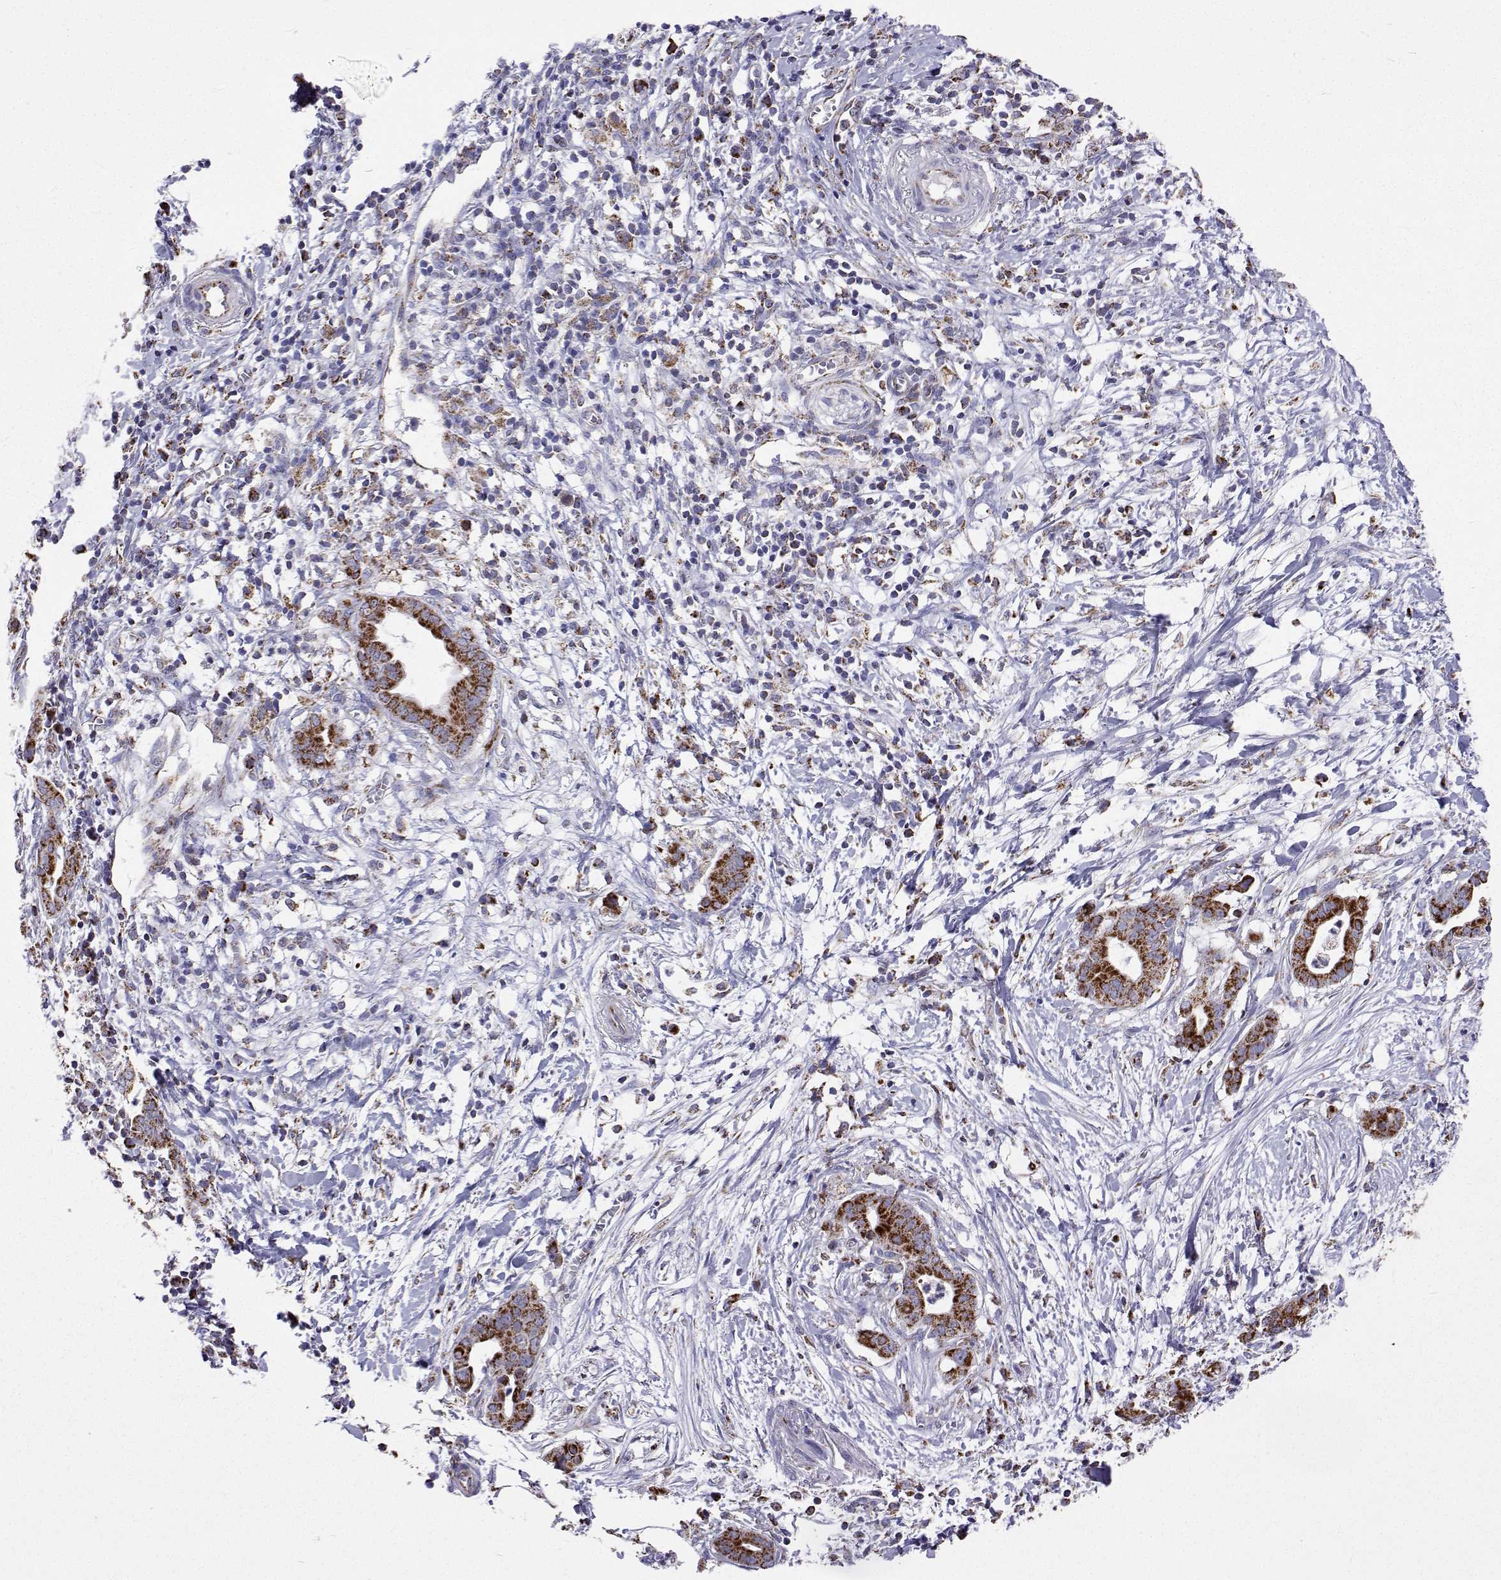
{"staining": {"intensity": "strong", "quantity": ">75%", "location": "cytoplasmic/membranous"}, "tissue": "pancreatic cancer", "cell_type": "Tumor cells", "image_type": "cancer", "snomed": [{"axis": "morphology", "description": "Adenocarcinoma, NOS"}, {"axis": "topography", "description": "Pancreas"}], "caption": "This histopathology image displays pancreatic cancer stained with IHC to label a protein in brown. The cytoplasmic/membranous of tumor cells show strong positivity for the protein. Nuclei are counter-stained blue.", "gene": "MCCC2", "patient": {"sex": "male", "age": 61}}